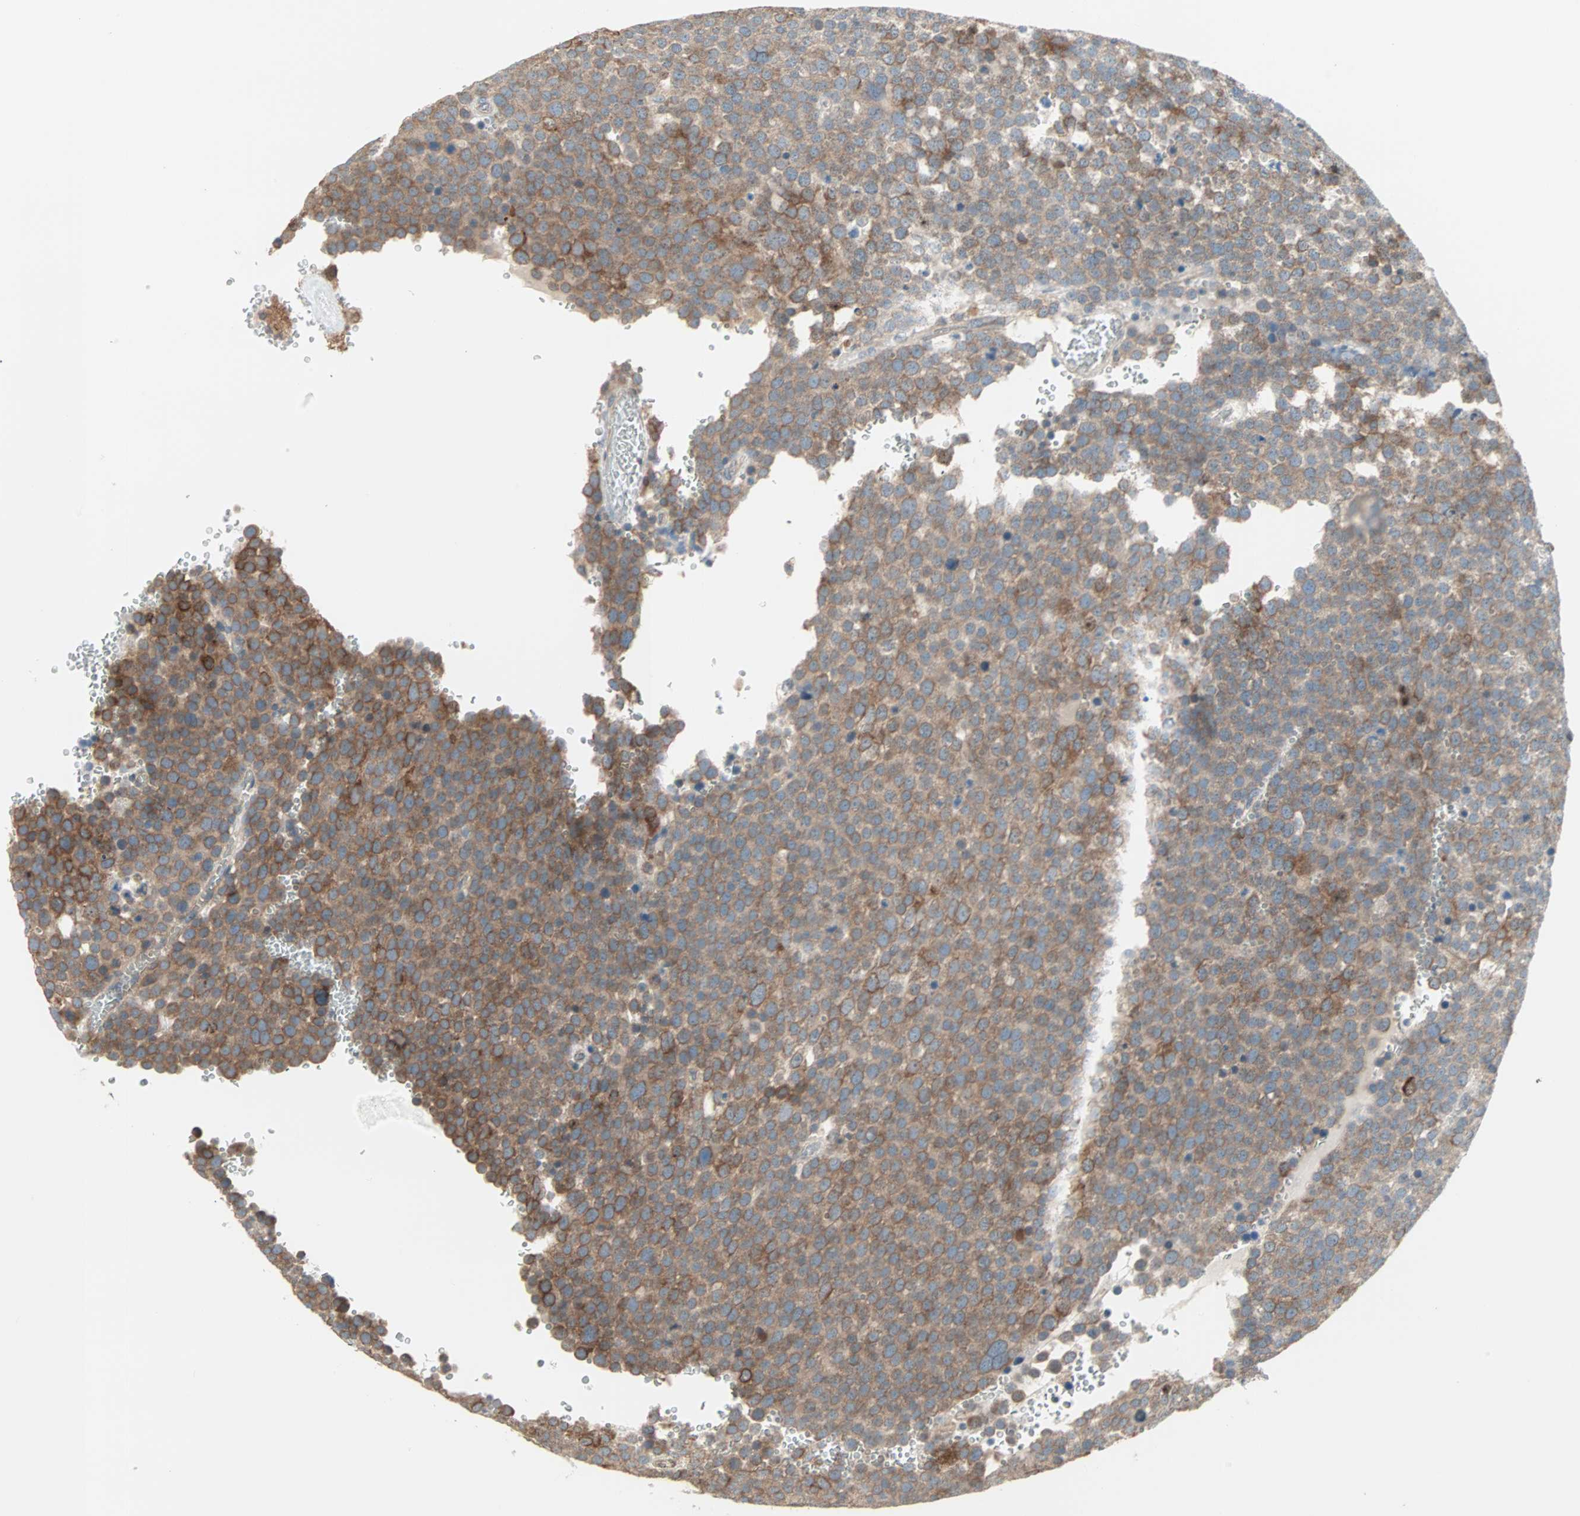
{"staining": {"intensity": "moderate", "quantity": ">75%", "location": "cytoplasmic/membranous"}, "tissue": "testis cancer", "cell_type": "Tumor cells", "image_type": "cancer", "snomed": [{"axis": "morphology", "description": "Seminoma, NOS"}, {"axis": "topography", "description": "Testis"}], "caption": "Testis cancer (seminoma) tissue shows moderate cytoplasmic/membranous positivity in approximately >75% of tumor cells, visualized by immunohistochemistry.", "gene": "SAR1A", "patient": {"sex": "male", "age": 71}}